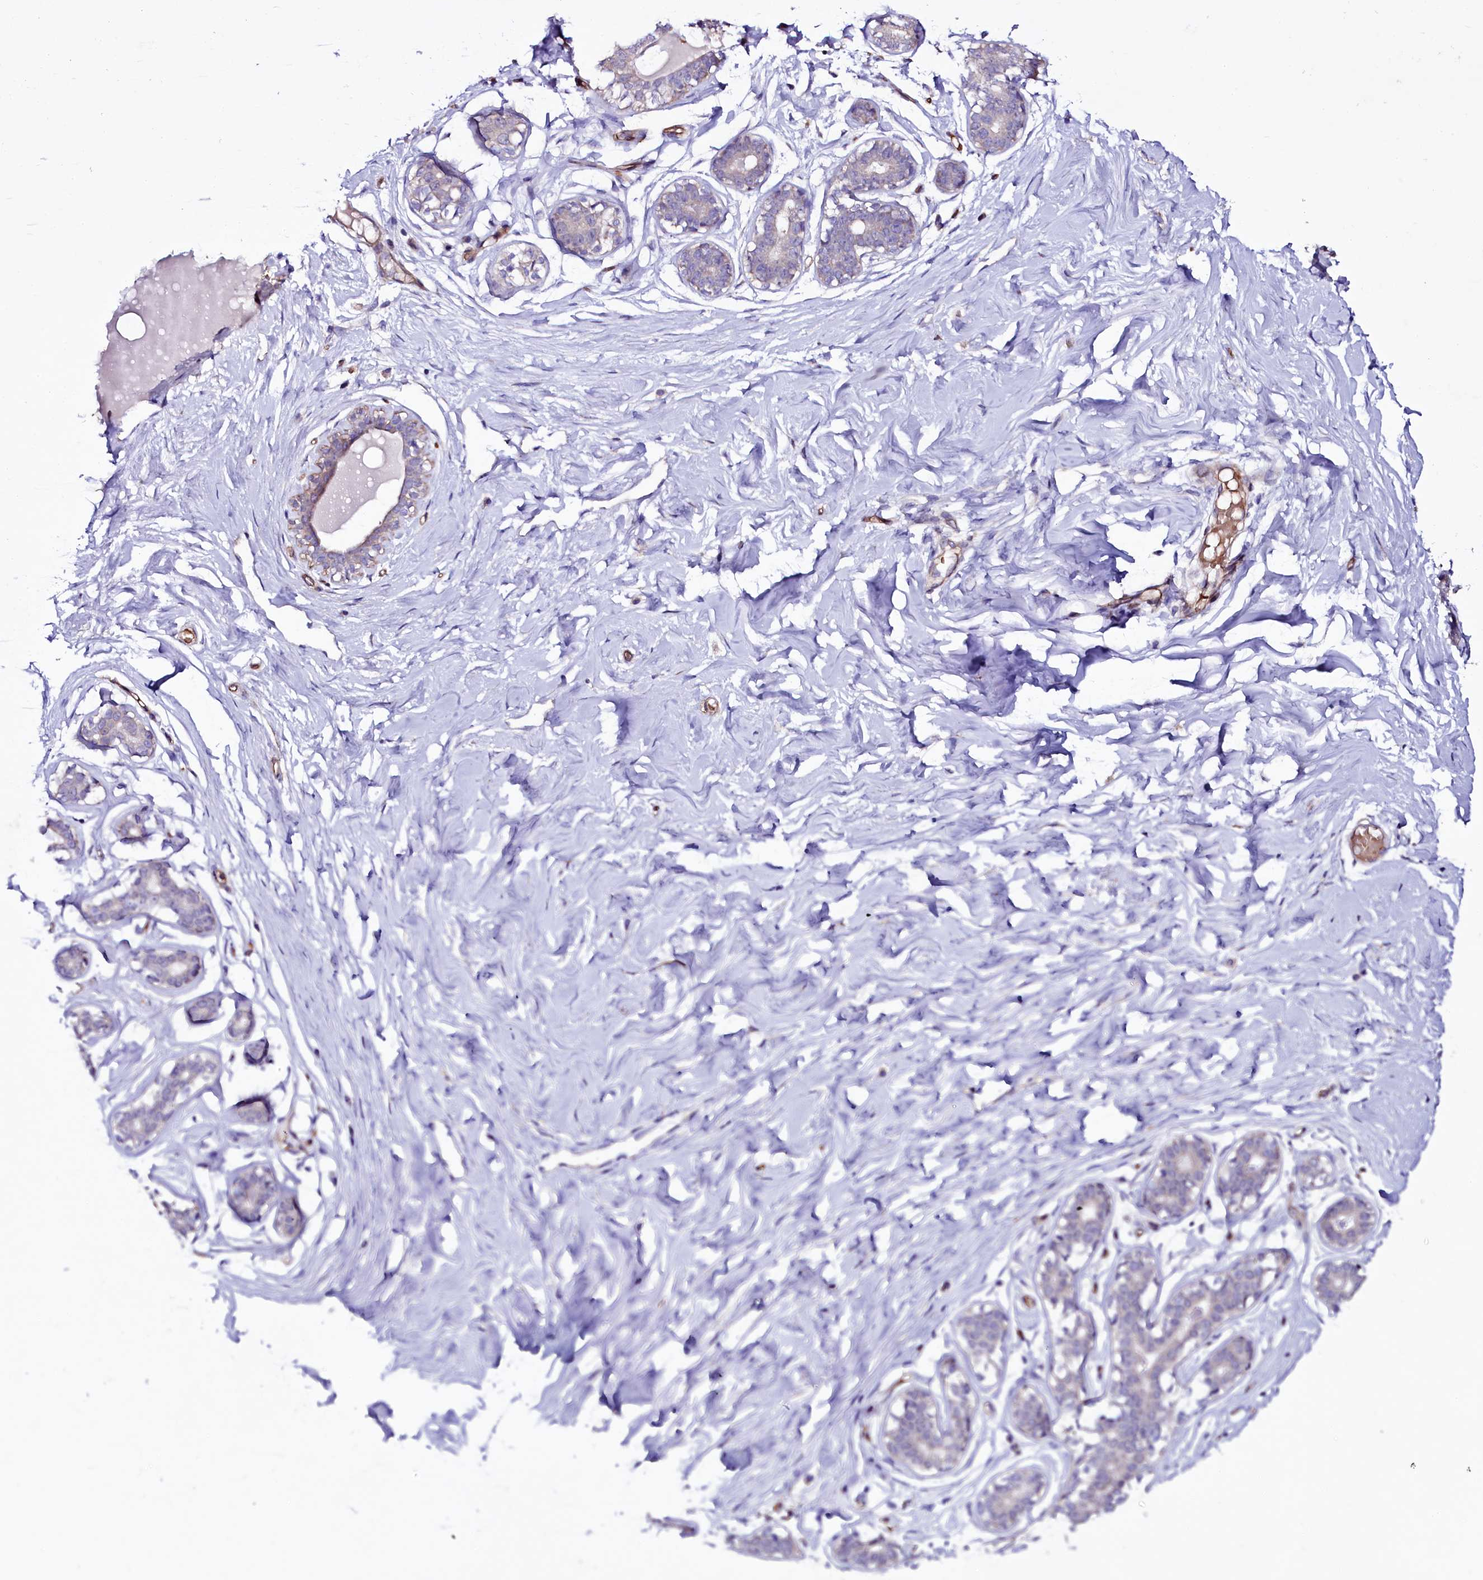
{"staining": {"intensity": "moderate", "quantity": ">75%", "location": "cytoplasmic/membranous"}, "tissue": "breast", "cell_type": "Adipocytes", "image_type": "normal", "snomed": [{"axis": "morphology", "description": "Normal tissue, NOS"}, {"axis": "morphology", "description": "Adenoma, NOS"}, {"axis": "topography", "description": "Breast"}], "caption": "Benign breast exhibits moderate cytoplasmic/membranous staining in about >75% of adipocytes.", "gene": "MEX3C", "patient": {"sex": "female", "age": 23}}